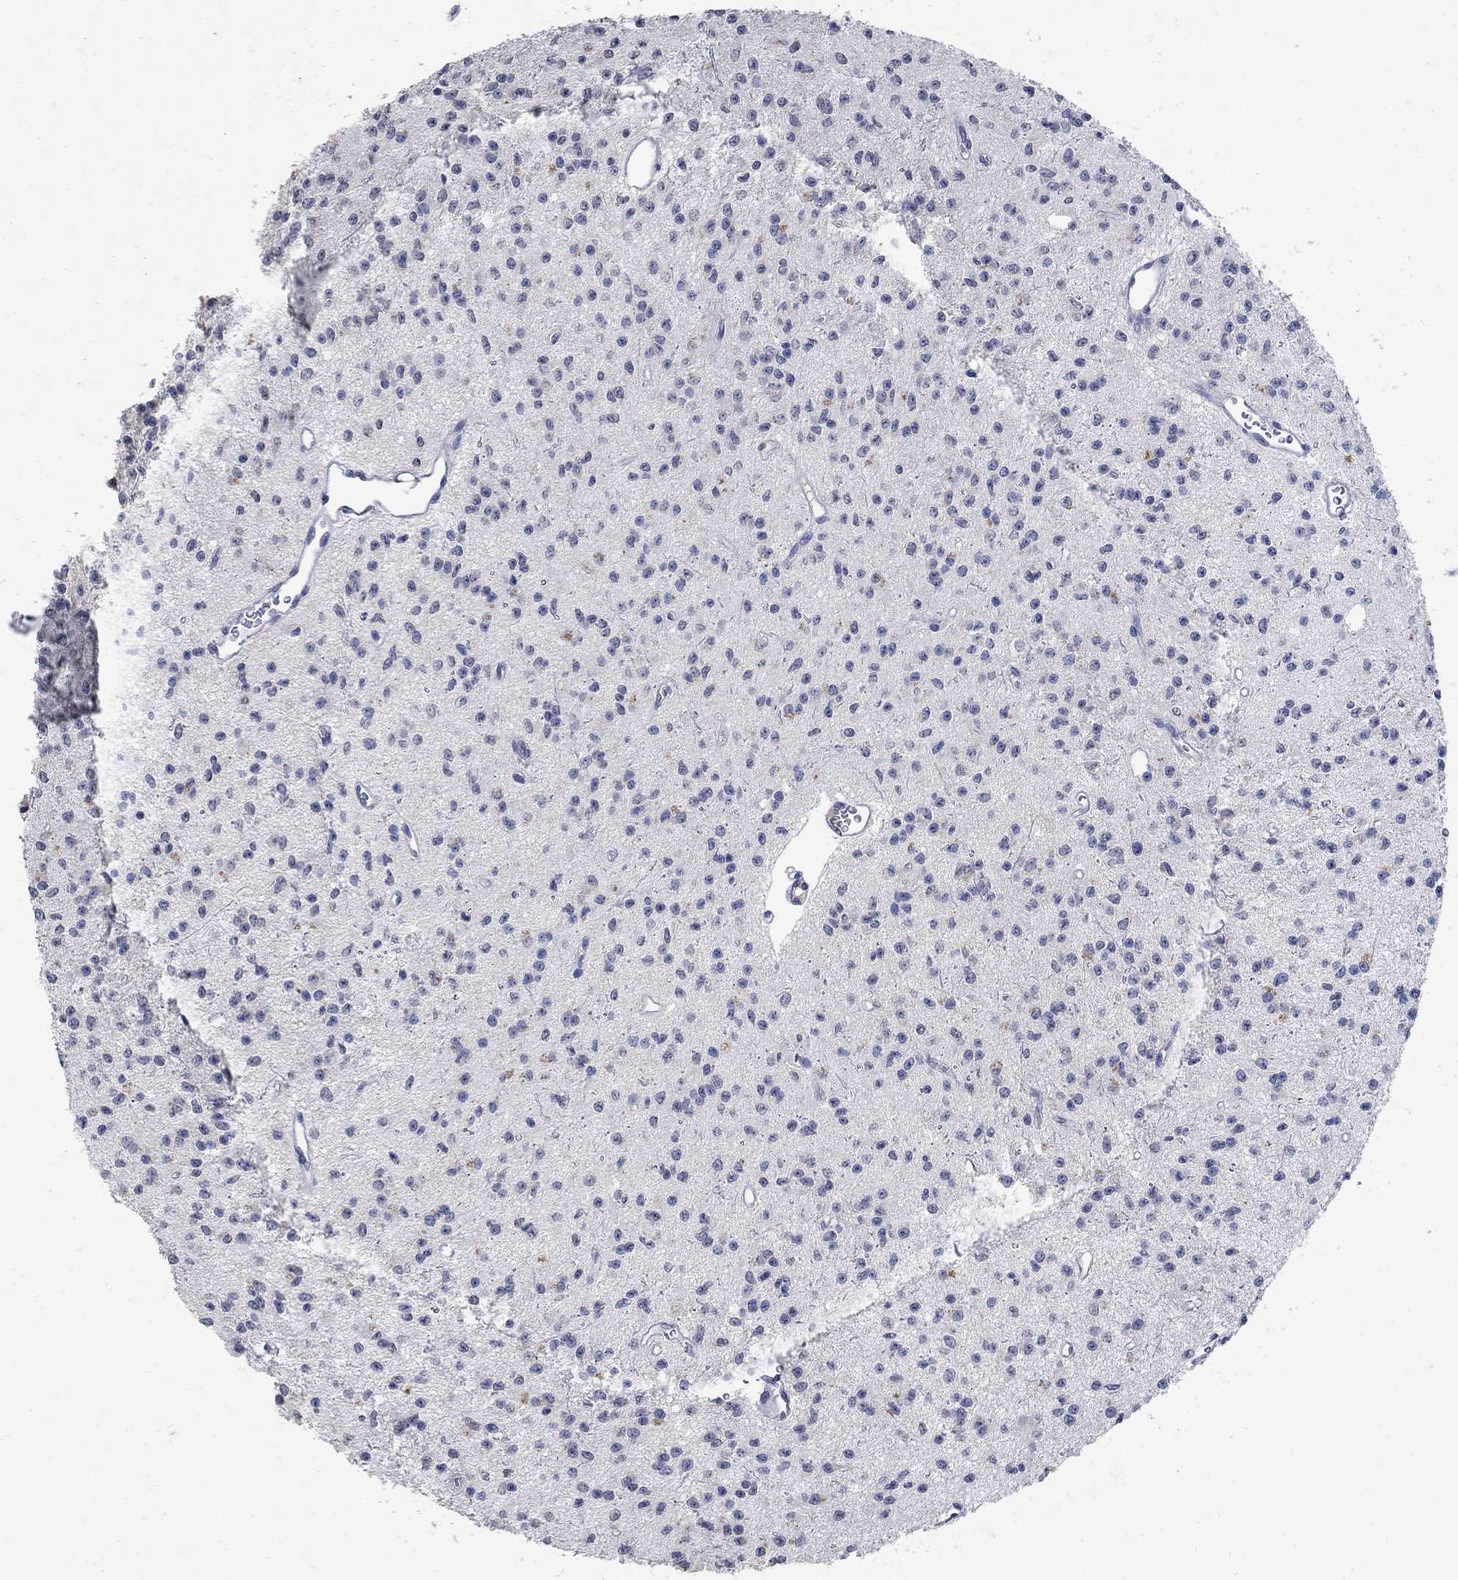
{"staining": {"intensity": "negative", "quantity": "none", "location": "none"}, "tissue": "glioma", "cell_type": "Tumor cells", "image_type": "cancer", "snomed": [{"axis": "morphology", "description": "Glioma, malignant, Low grade"}, {"axis": "topography", "description": "Brain"}], "caption": "IHC image of neoplastic tissue: glioma stained with DAB (3,3'-diaminobenzidine) demonstrates no significant protein positivity in tumor cells. (Stains: DAB (3,3'-diaminobenzidine) immunohistochemistry (IHC) with hematoxylin counter stain, Microscopy: brightfield microscopy at high magnification).", "gene": "TMEM169", "patient": {"sex": "female", "age": 45}}